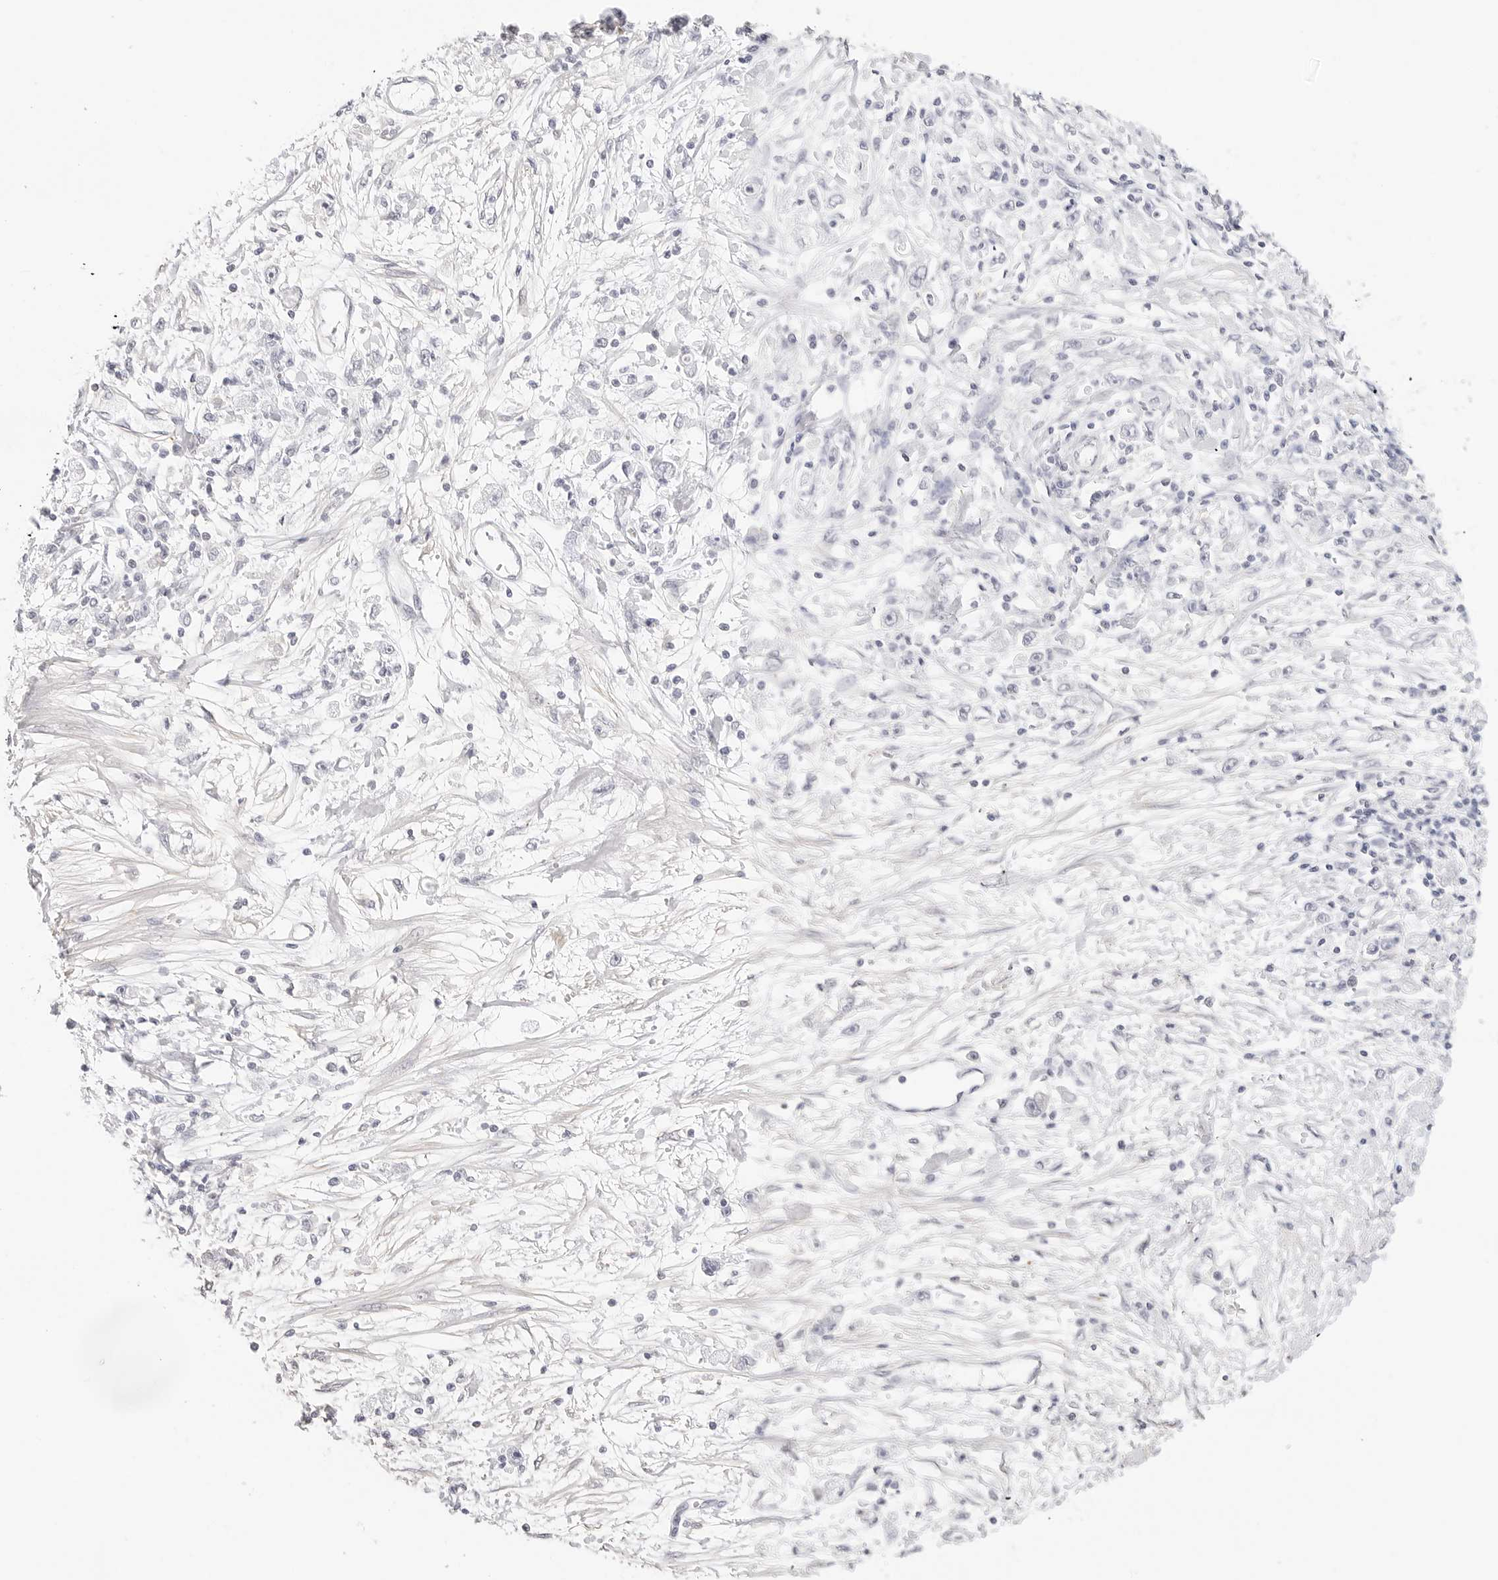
{"staining": {"intensity": "negative", "quantity": "none", "location": "none"}, "tissue": "stomach cancer", "cell_type": "Tumor cells", "image_type": "cancer", "snomed": [{"axis": "morphology", "description": "Adenocarcinoma, NOS"}, {"axis": "topography", "description": "Stomach"}], "caption": "Adenocarcinoma (stomach) stained for a protein using immunohistochemistry displays no expression tumor cells.", "gene": "PCDH19", "patient": {"sex": "female", "age": 59}}